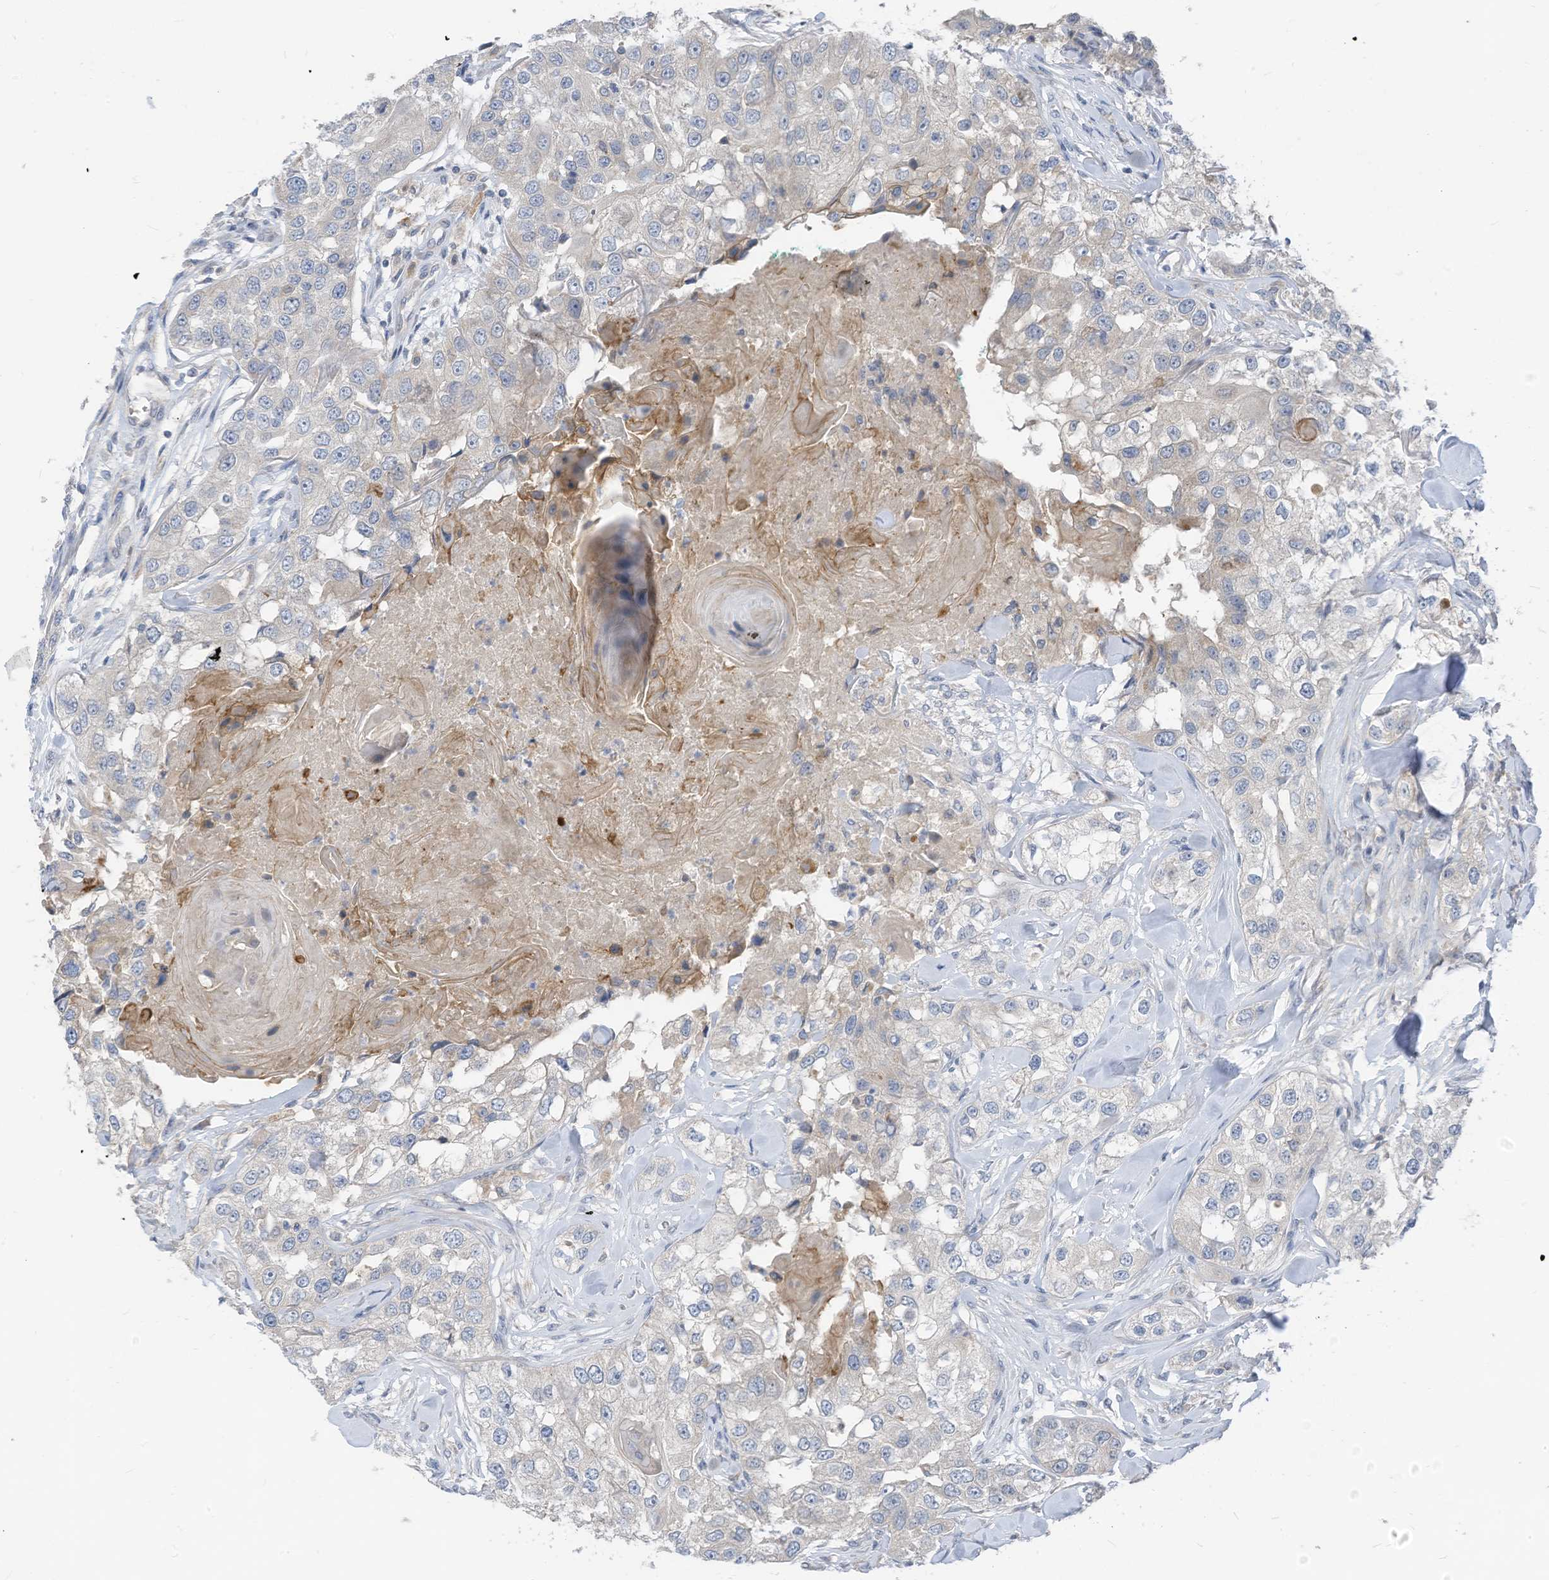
{"staining": {"intensity": "negative", "quantity": "none", "location": "none"}, "tissue": "head and neck cancer", "cell_type": "Tumor cells", "image_type": "cancer", "snomed": [{"axis": "morphology", "description": "Normal tissue, NOS"}, {"axis": "morphology", "description": "Squamous cell carcinoma, NOS"}, {"axis": "topography", "description": "Skeletal muscle"}, {"axis": "topography", "description": "Head-Neck"}], "caption": "IHC of human squamous cell carcinoma (head and neck) reveals no expression in tumor cells.", "gene": "LDAH", "patient": {"sex": "male", "age": 51}}